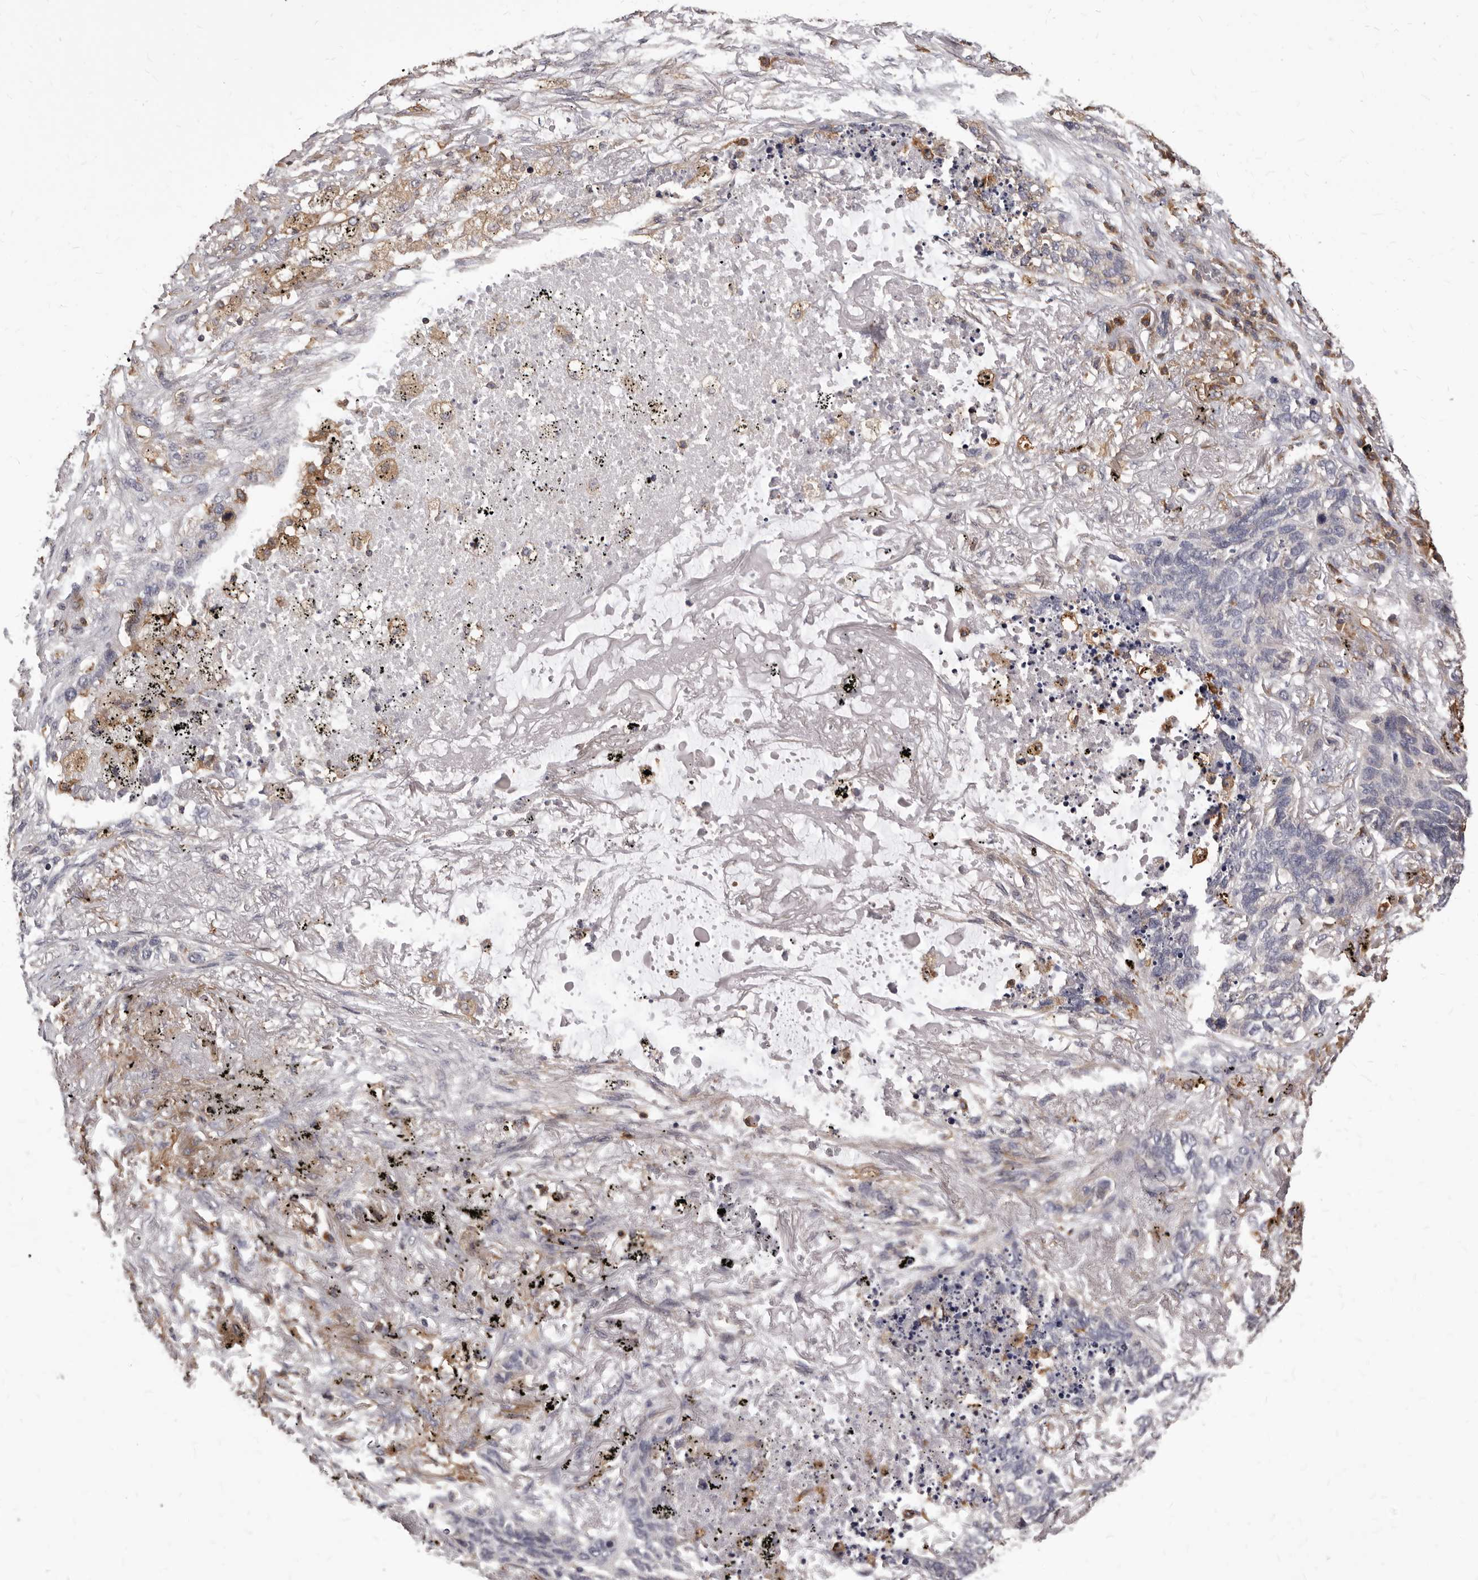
{"staining": {"intensity": "negative", "quantity": "none", "location": "none"}, "tissue": "lung cancer", "cell_type": "Tumor cells", "image_type": "cancer", "snomed": [{"axis": "morphology", "description": "Squamous cell carcinoma, NOS"}, {"axis": "topography", "description": "Lung"}], "caption": "Tumor cells are negative for protein expression in human squamous cell carcinoma (lung). (Immunohistochemistry, brightfield microscopy, high magnification).", "gene": "NIBAN1", "patient": {"sex": "female", "age": 63}}